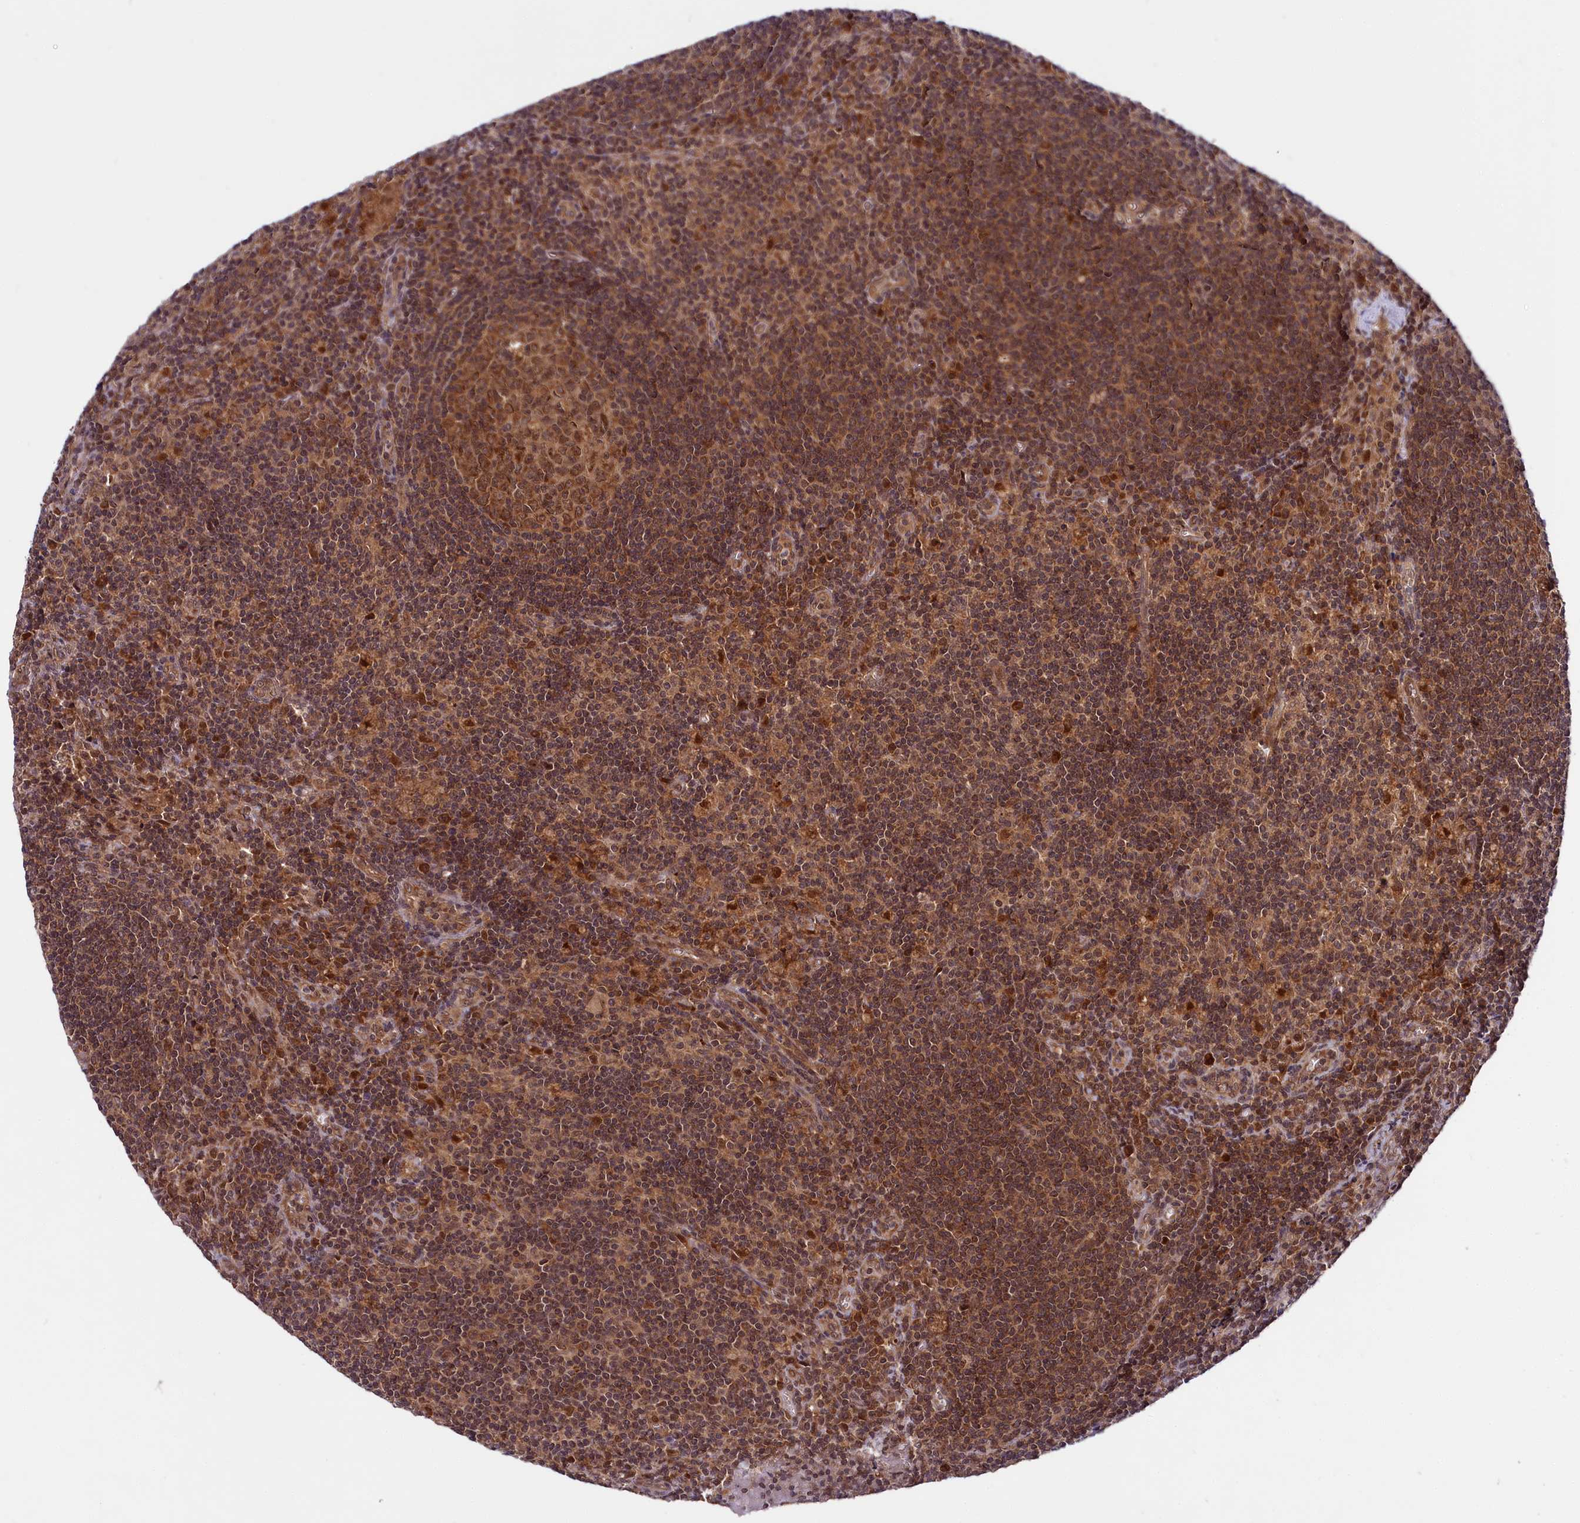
{"staining": {"intensity": "strong", "quantity": ">75%", "location": "cytoplasmic/membranous,nuclear"}, "tissue": "lymph node", "cell_type": "Germinal center cells", "image_type": "normal", "snomed": [{"axis": "morphology", "description": "Normal tissue, NOS"}, {"axis": "topography", "description": "Lymph node"}], "caption": "Strong cytoplasmic/membranous,nuclear expression for a protein is seen in about >75% of germinal center cells of benign lymph node using IHC.", "gene": "UBE3A", "patient": {"sex": "male", "age": 69}}